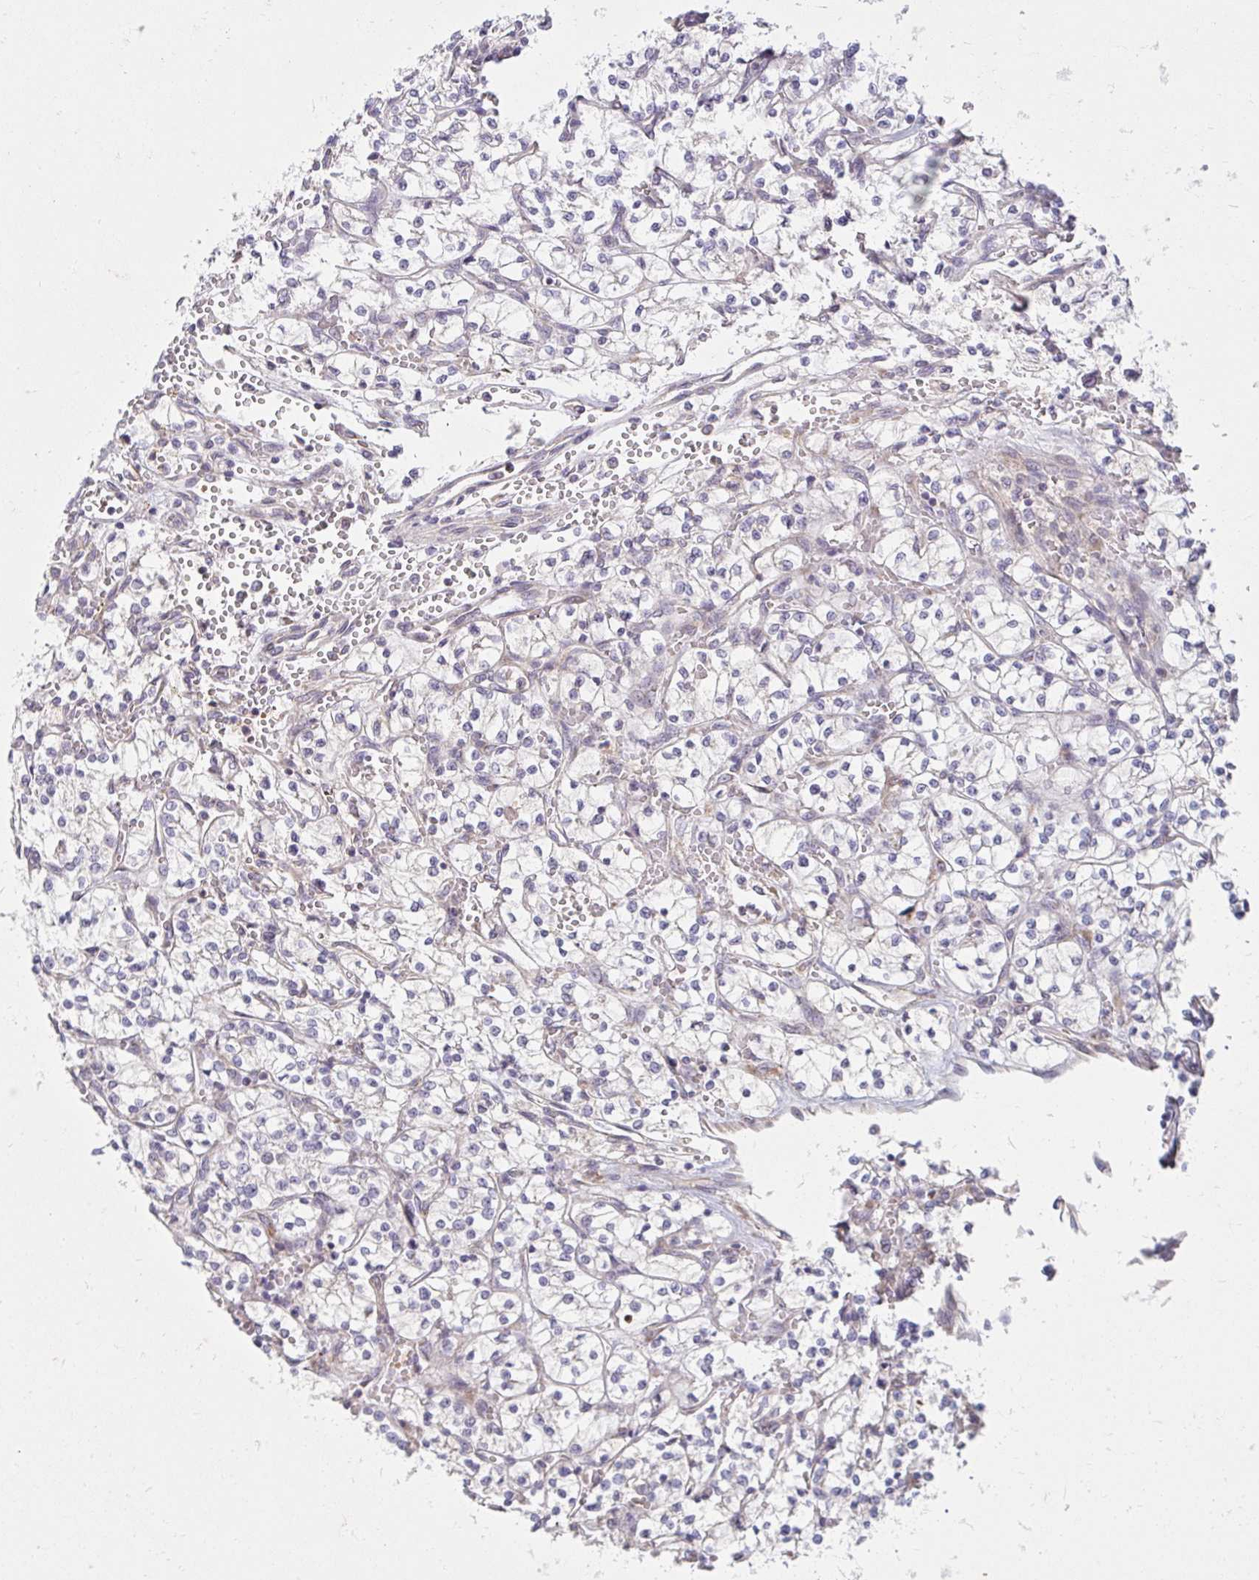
{"staining": {"intensity": "negative", "quantity": "none", "location": "none"}, "tissue": "renal cancer", "cell_type": "Tumor cells", "image_type": "cancer", "snomed": [{"axis": "morphology", "description": "Adenocarcinoma, NOS"}, {"axis": "topography", "description": "Kidney"}], "caption": "The micrograph shows no significant staining in tumor cells of renal adenocarcinoma.", "gene": "SKP2", "patient": {"sex": "female", "age": 64}}